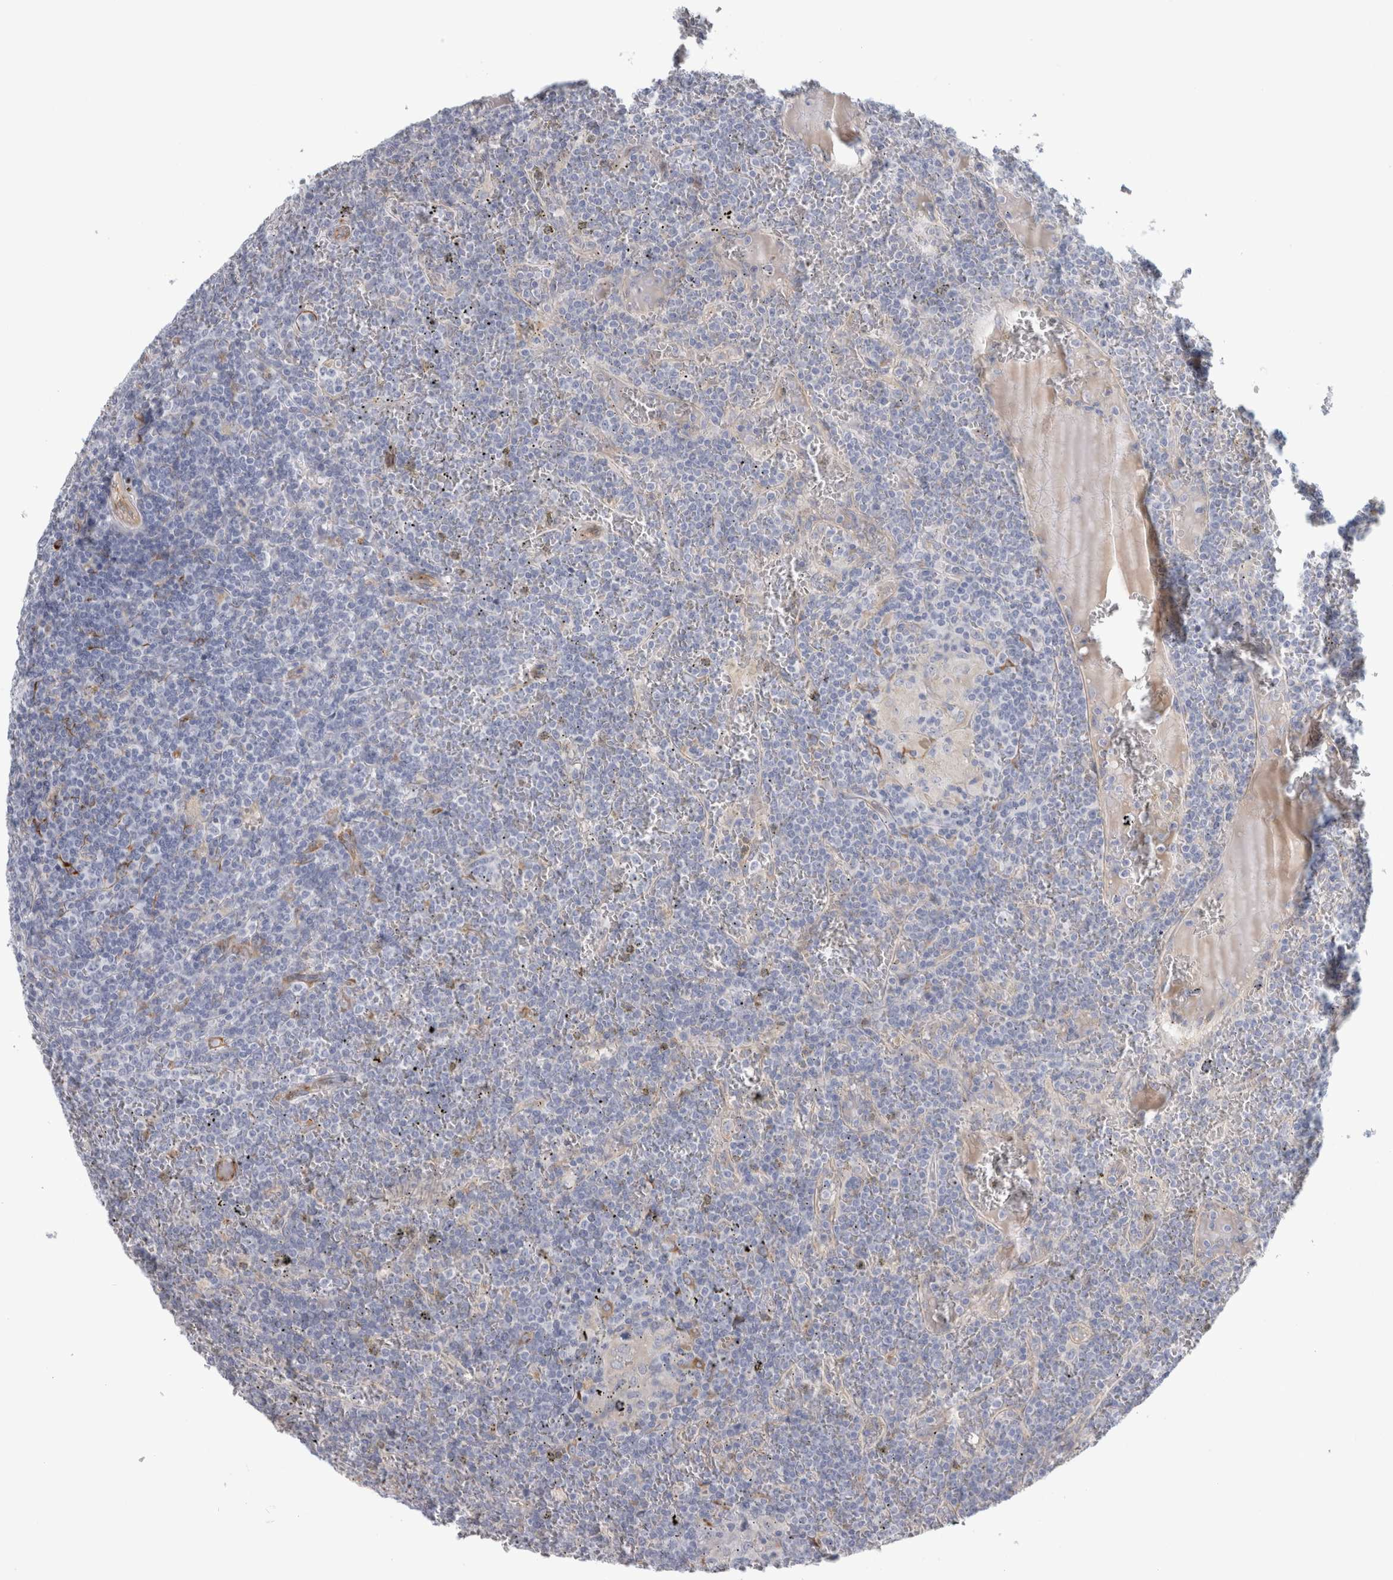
{"staining": {"intensity": "negative", "quantity": "none", "location": "none"}, "tissue": "lymphoma", "cell_type": "Tumor cells", "image_type": "cancer", "snomed": [{"axis": "morphology", "description": "Malignant lymphoma, non-Hodgkin's type, Low grade"}, {"axis": "topography", "description": "Spleen"}], "caption": "Tumor cells show no significant protein staining in malignant lymphoma, non-Hodgkin's type (low-grade).", "gene": "B3GNT3", "patient": {"sex": "female", "age": 19}}